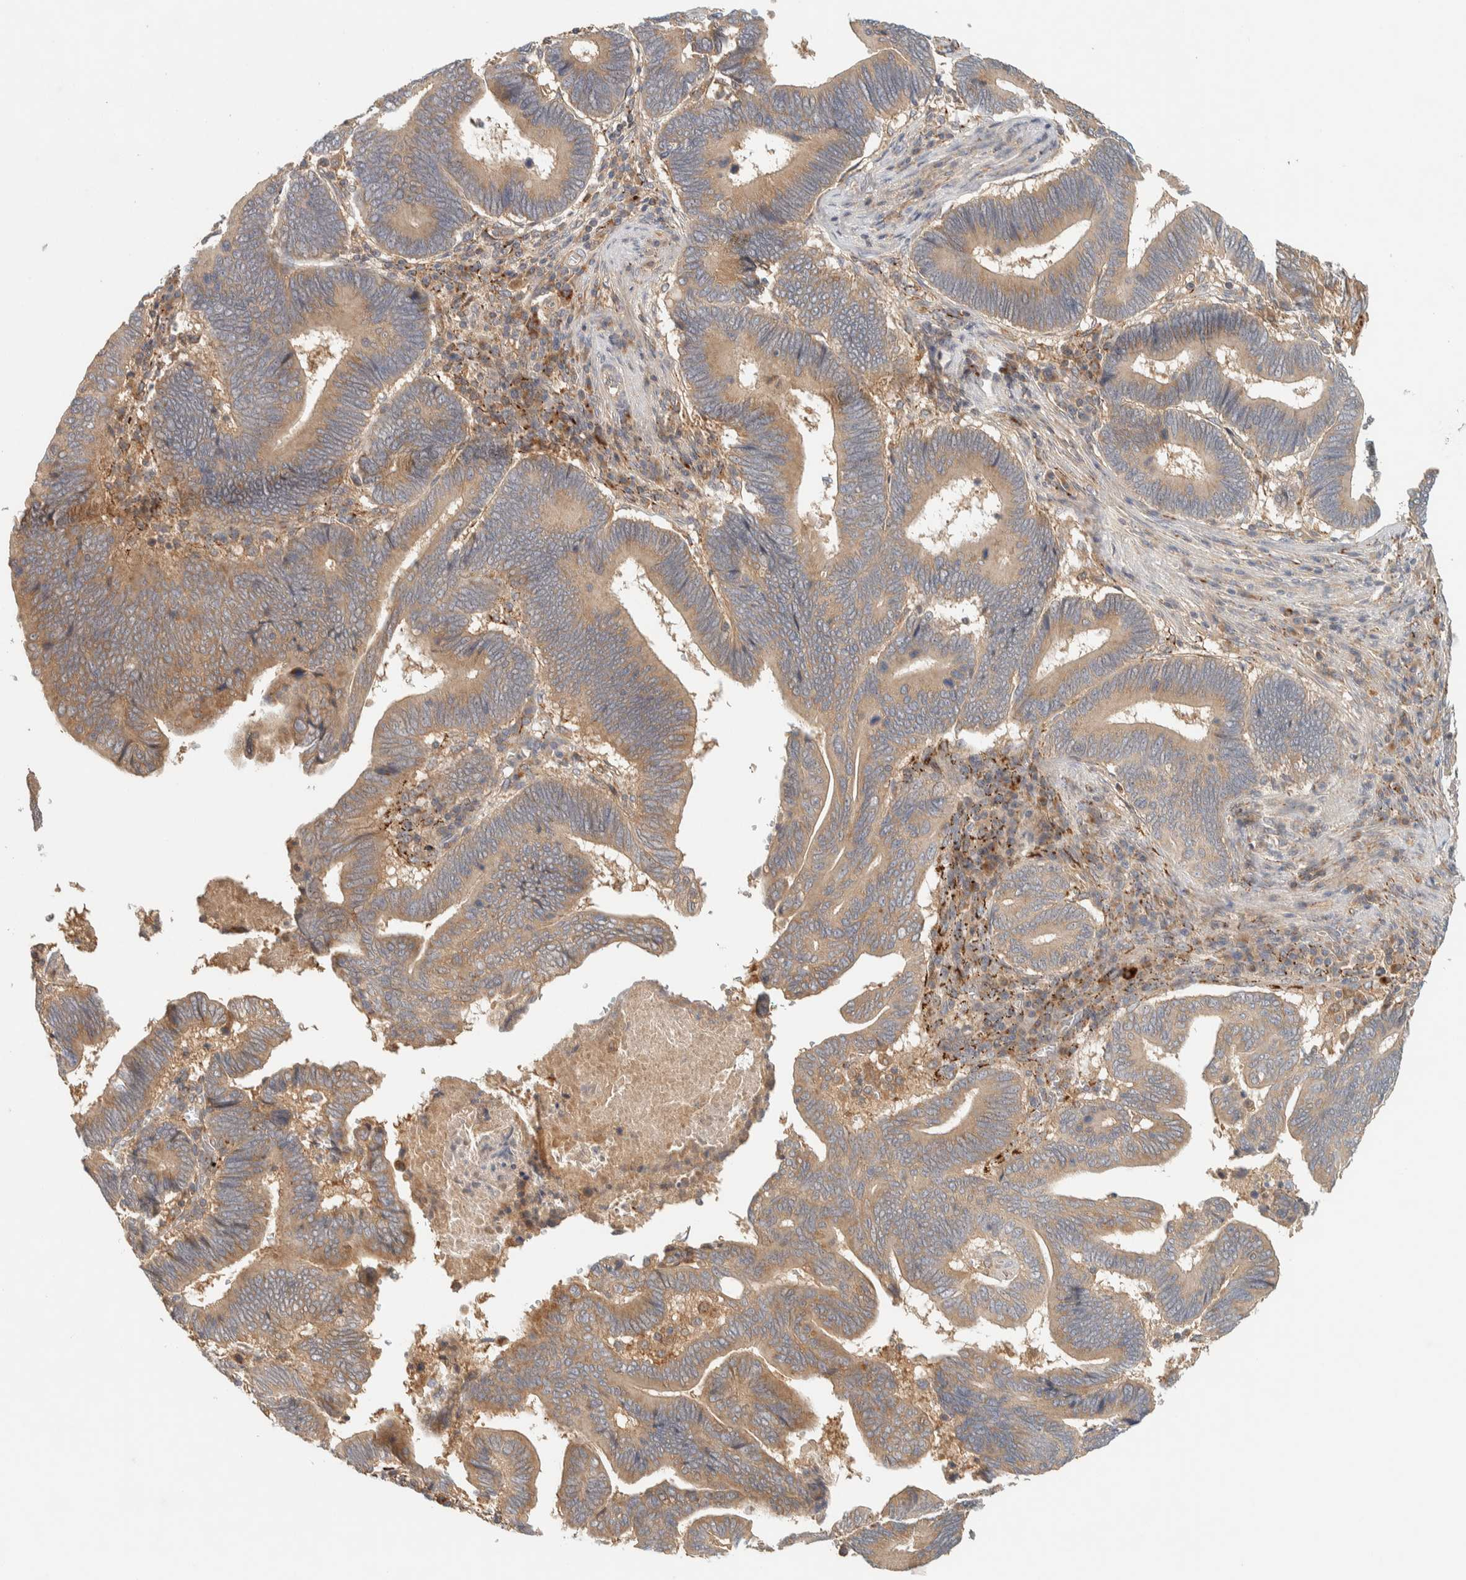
{"staining": {"intensity": "weak", "quantity": ">75%", "location": "cytoplasmic/membranous"}, "tissue": "pancreatic cancer", "cell_type": "Tumor cells", "image_type": "cancer", "snomed": [{"axis": "morphology", "description": "Adenocarcinoma, NOS"}, {"axis": "topography", "description": "Pancreas"}], "caption": "This is a histology image of immunohistochemistry (IHC) staining of pancreatic cancer, which shows weak staining in the cytoplasmic/membranous of tumor cells.", "gene": "FAM167A", "patient": {"sex": "female", "age": 70}}